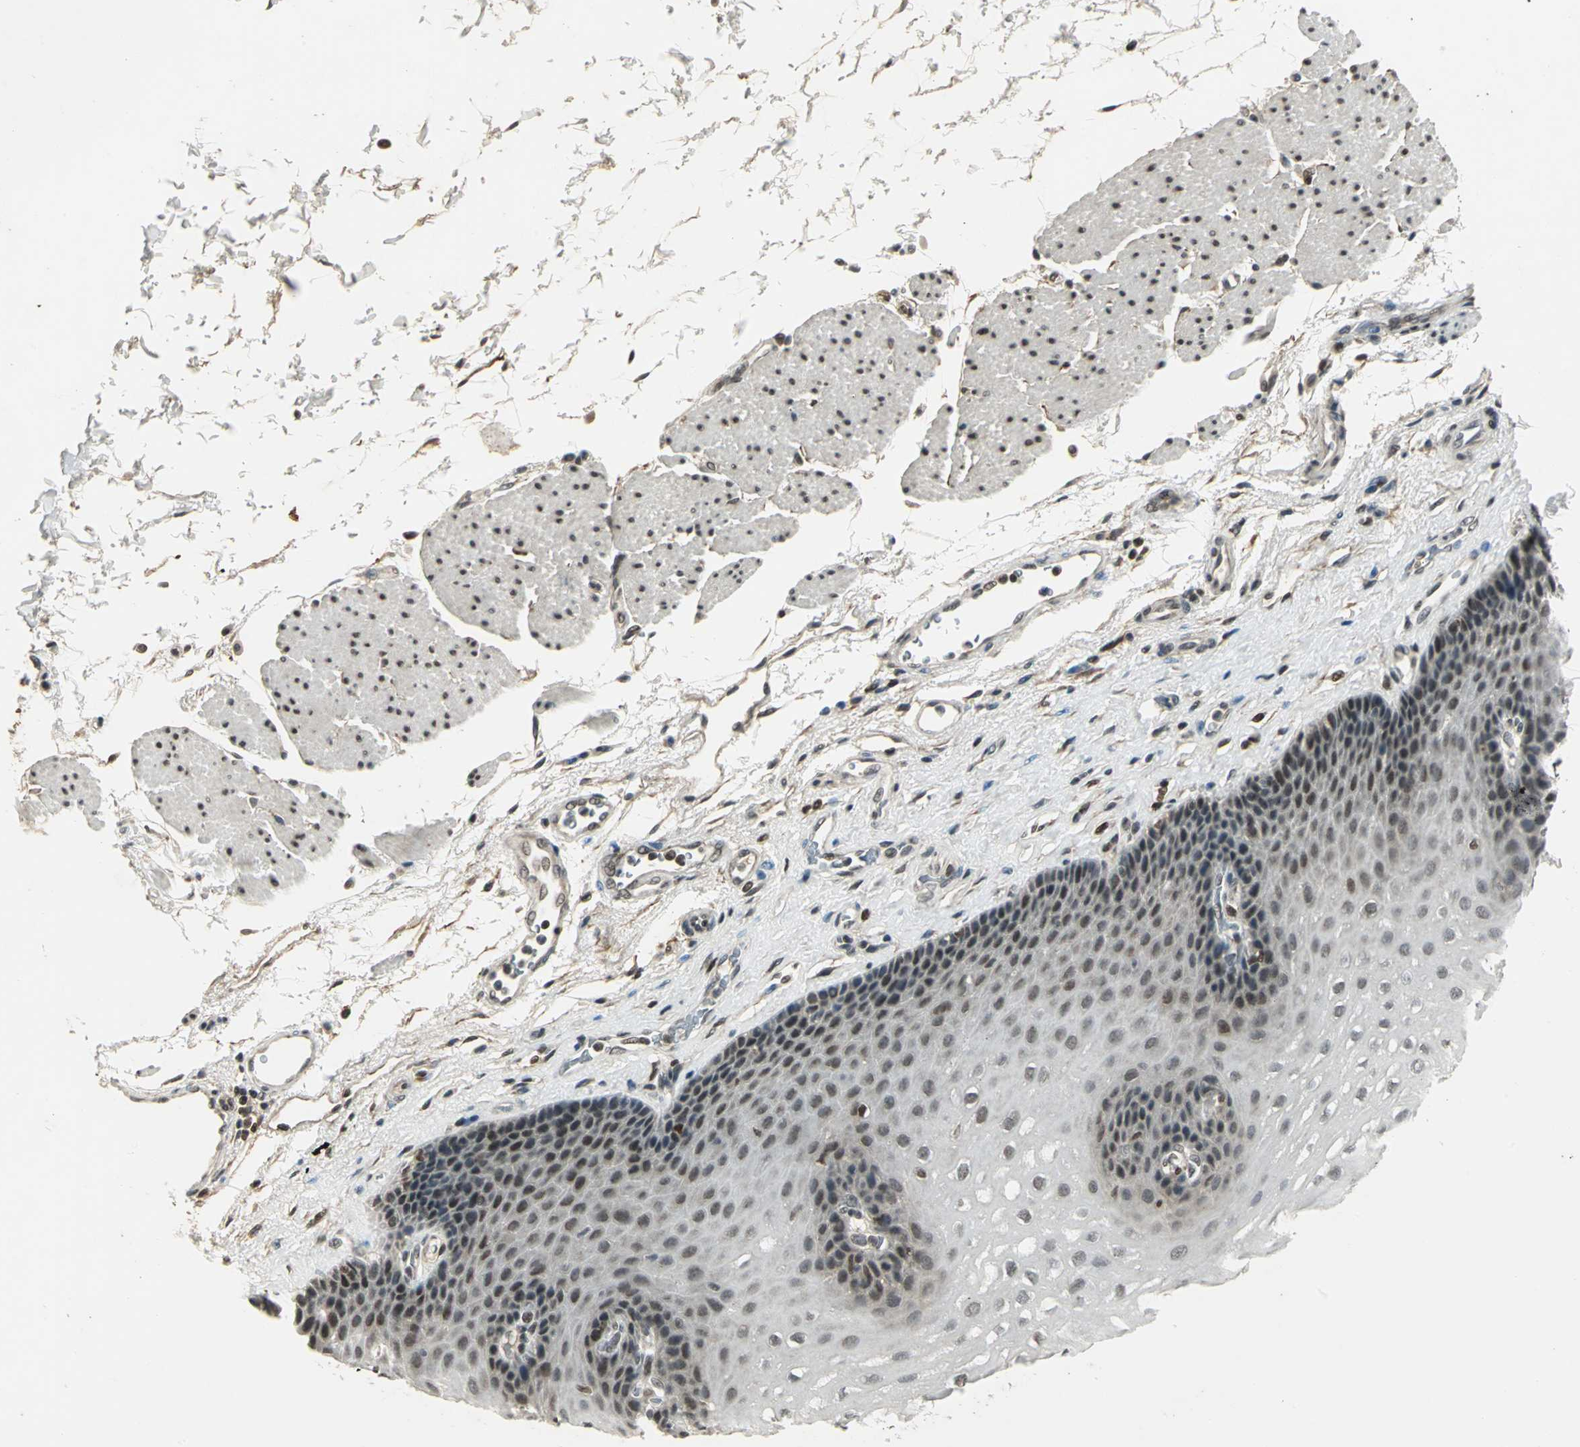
{"staining": {"intensity": "weak", "quantity": "<25%", "location": "nuclear"}, "tissue": "esophagus", "cell_type": "Squamous epithelial cells", "image_type": "normal", "snomed": [{"axis": "morphology", "description": "Normal tissue, NOS"}, {"axis": "topography", "description": "Esophagus"}], "caption": "The image exhibits no significant positivity in squamous epithelial cells of esophagus. Nuclei are stained in blue.", "gene": "RAD17", "patient": {"sex": "female", "age": 72}}